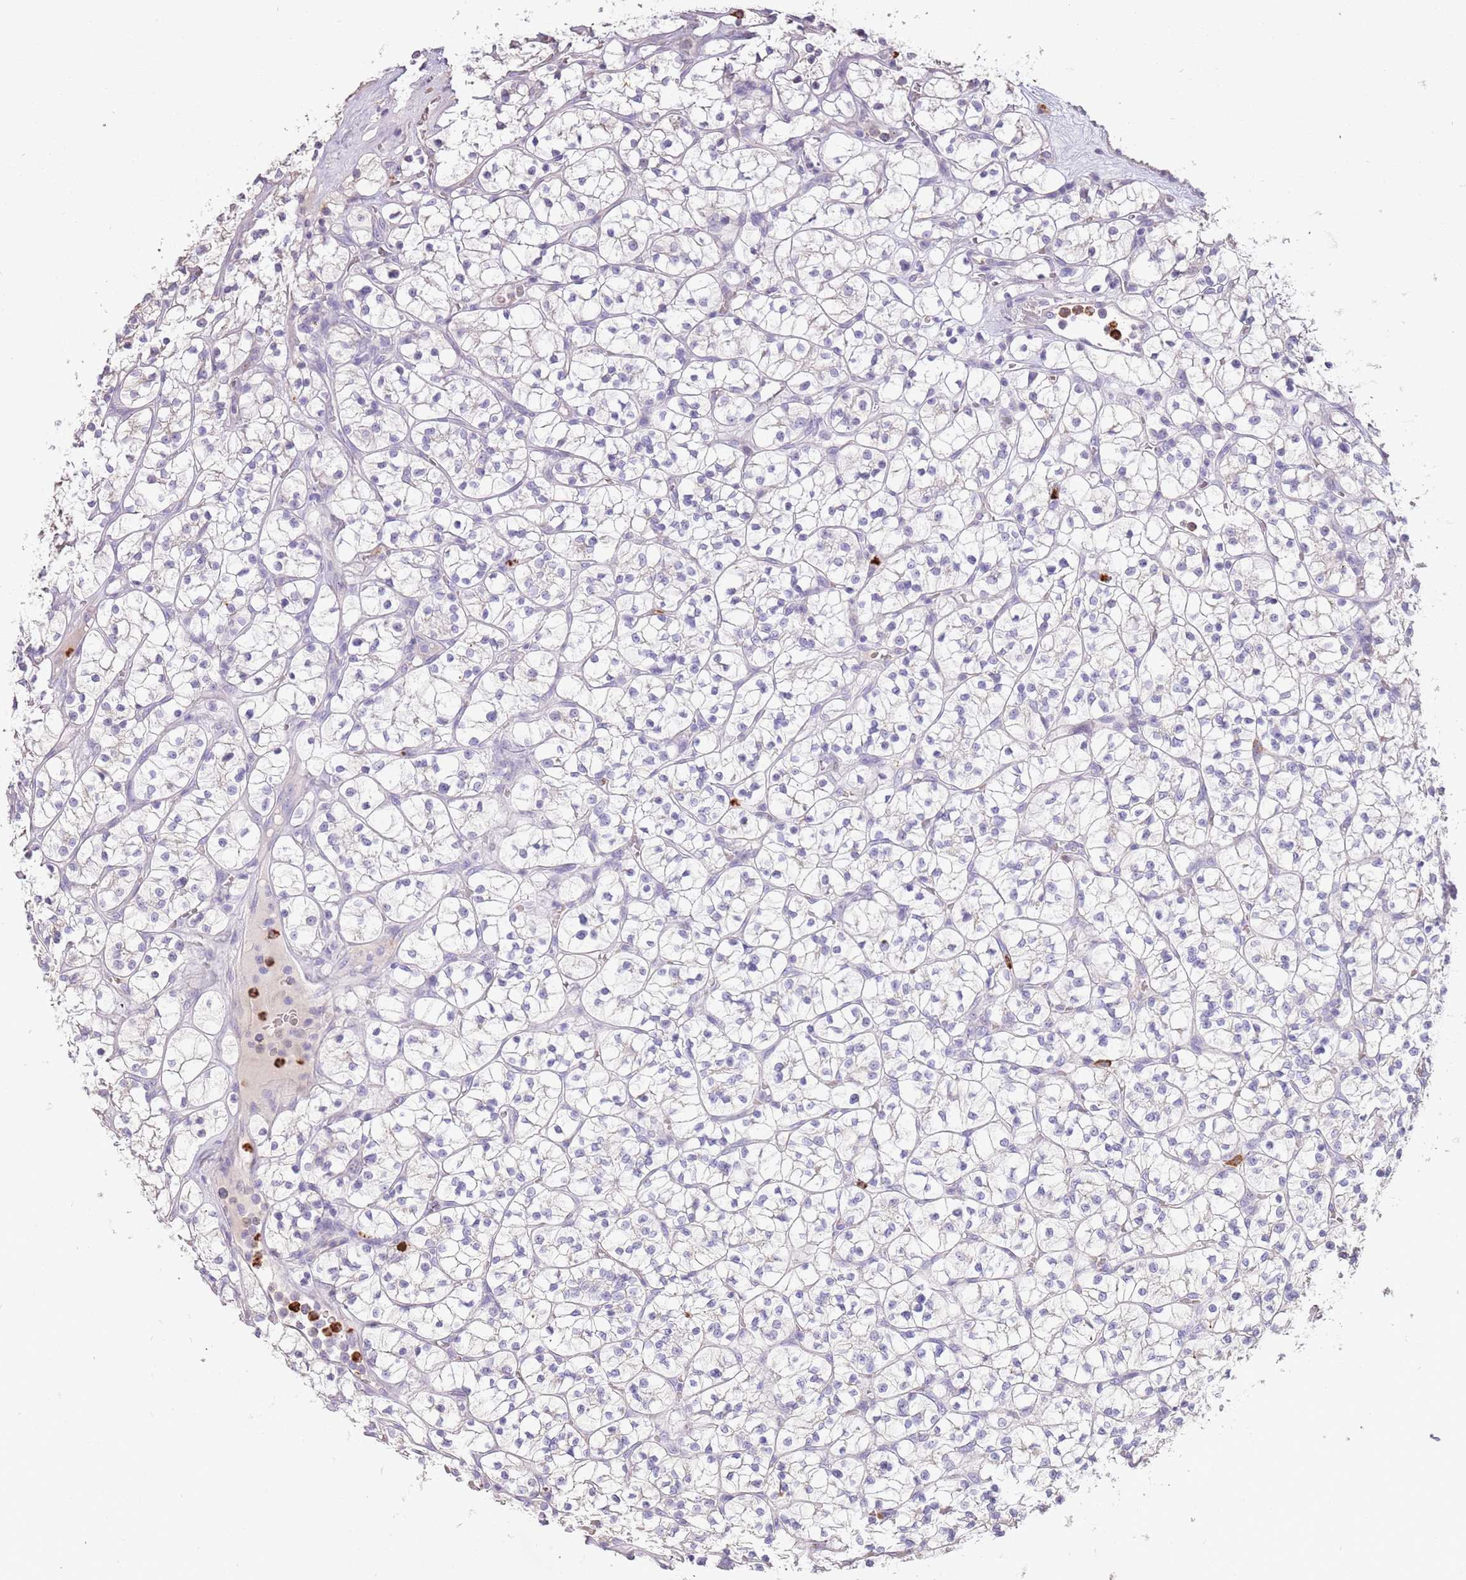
{"staining": {"intensity": "negative", "quantity": "none", "location": "none"}, "tissue": "renal cancer", "cell_type": "Tumor cells", "image_type": "cancer", "snomed": [{"axis": "morphology", "description": "Adenocarcinoma, NOS"}, {"axis": "topography", "description": "Kidney"}], "caption": "Immunohistochemistry (IHC) histopathology image of neoplastic tissue: human renal cancer (adenocarcinoma) stained with DAB (3,3'-diaminobenzidine) shows no significant protein expression in tumor cells.", "gene": "P2RY13", "patient": {"sex": "female", "age": 64}}